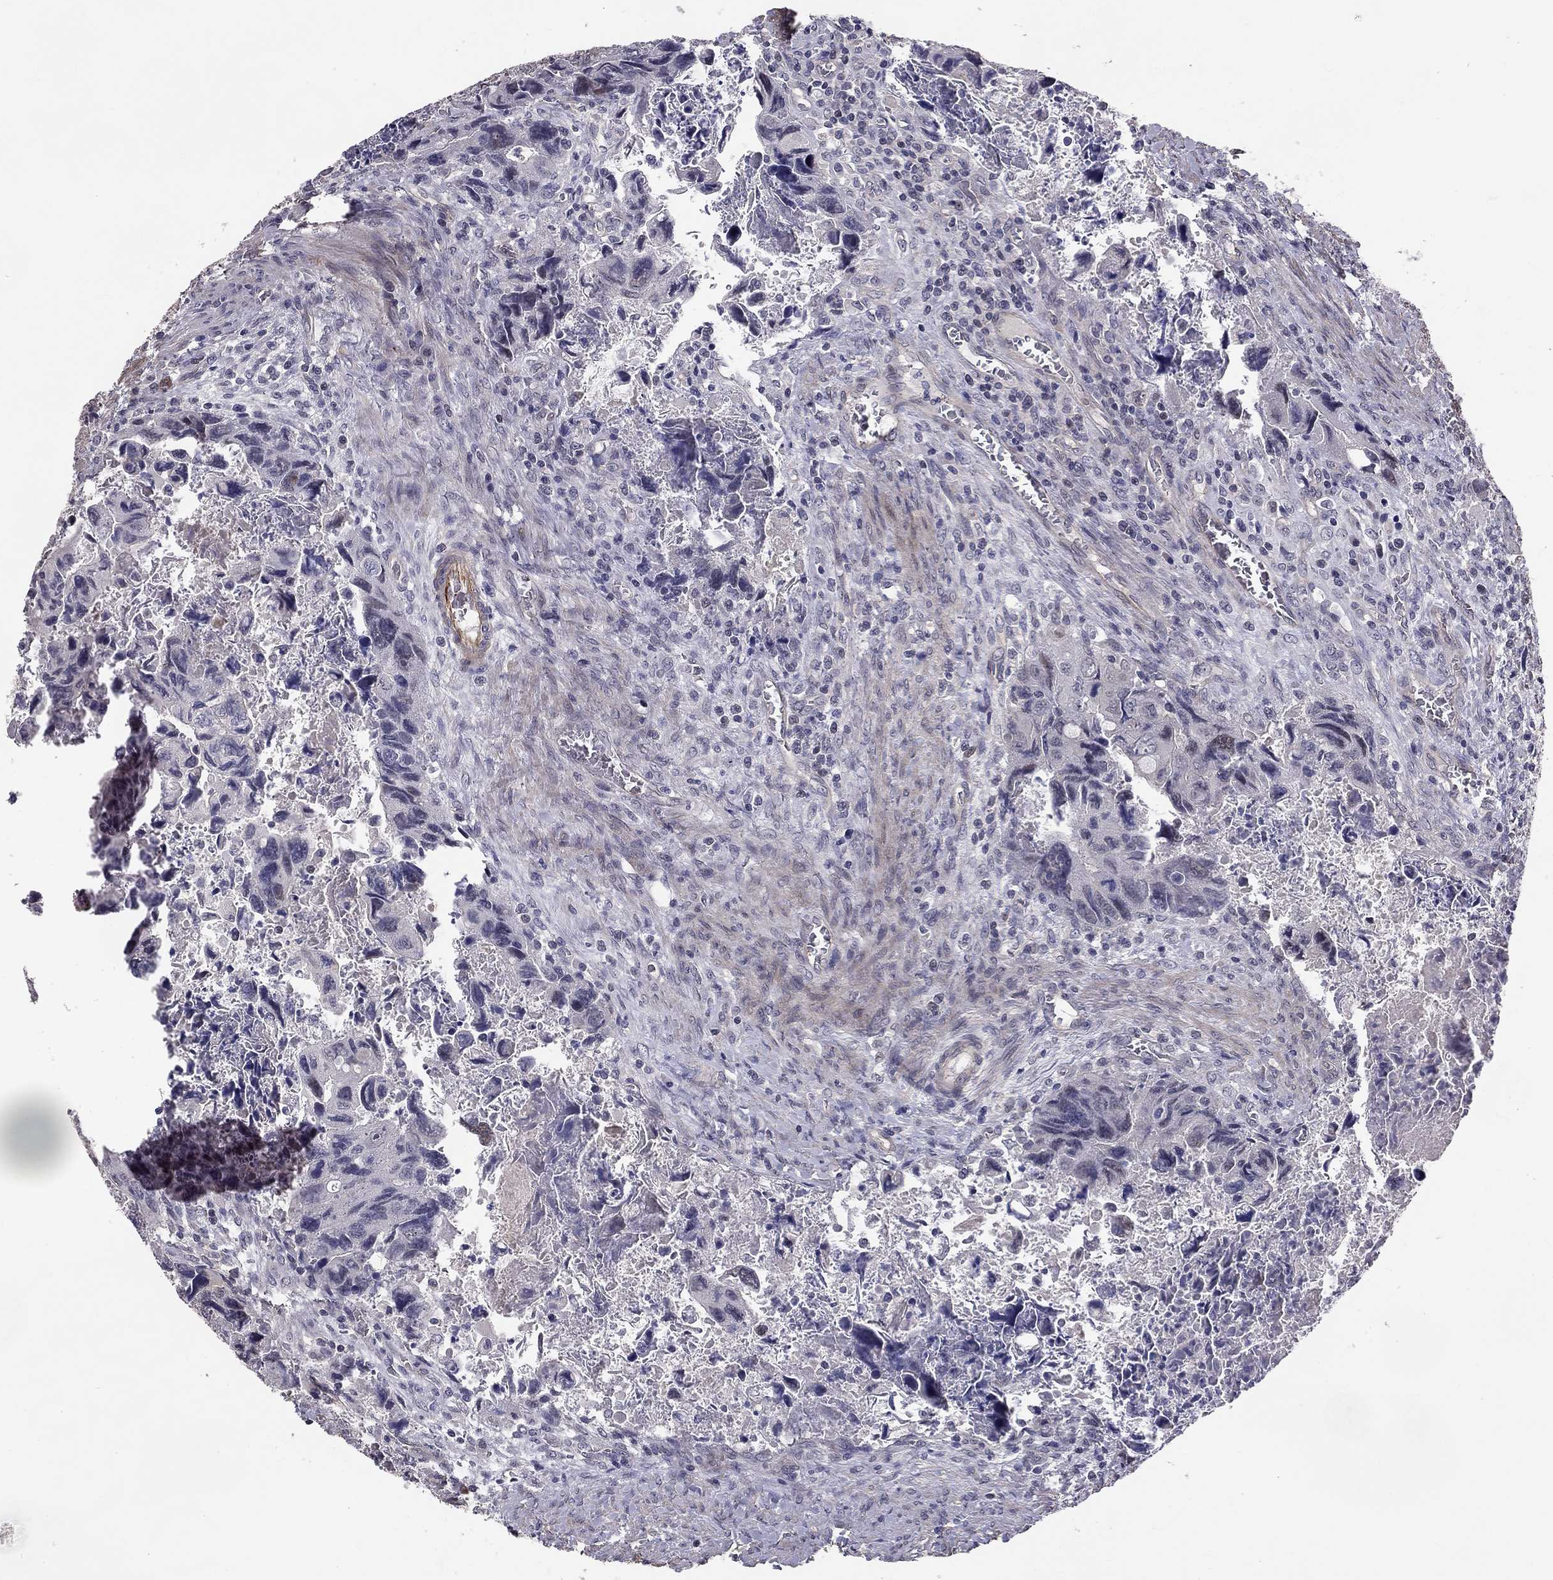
{"staining": {"intensity": "negative", "quantity": "none", "location": "none"}, "tissue": "colorectal cancer", "cell_type": "Tumor cells", "image_type": "cancer", "snomed": [{"axis": "morphology", "description": "Adenocarcinoma, NOS"}, {"axis": "topography", "description": "Rectum"}], "caption": "Immunohistochemistry (IHC) photomicrograph of human adenocarcinoma (colorectal) stained for a protein (brown), which reveals no positivity in tumor cells.", "gene": "GJB4", "patient": {"sex": "male", "age": 62}}